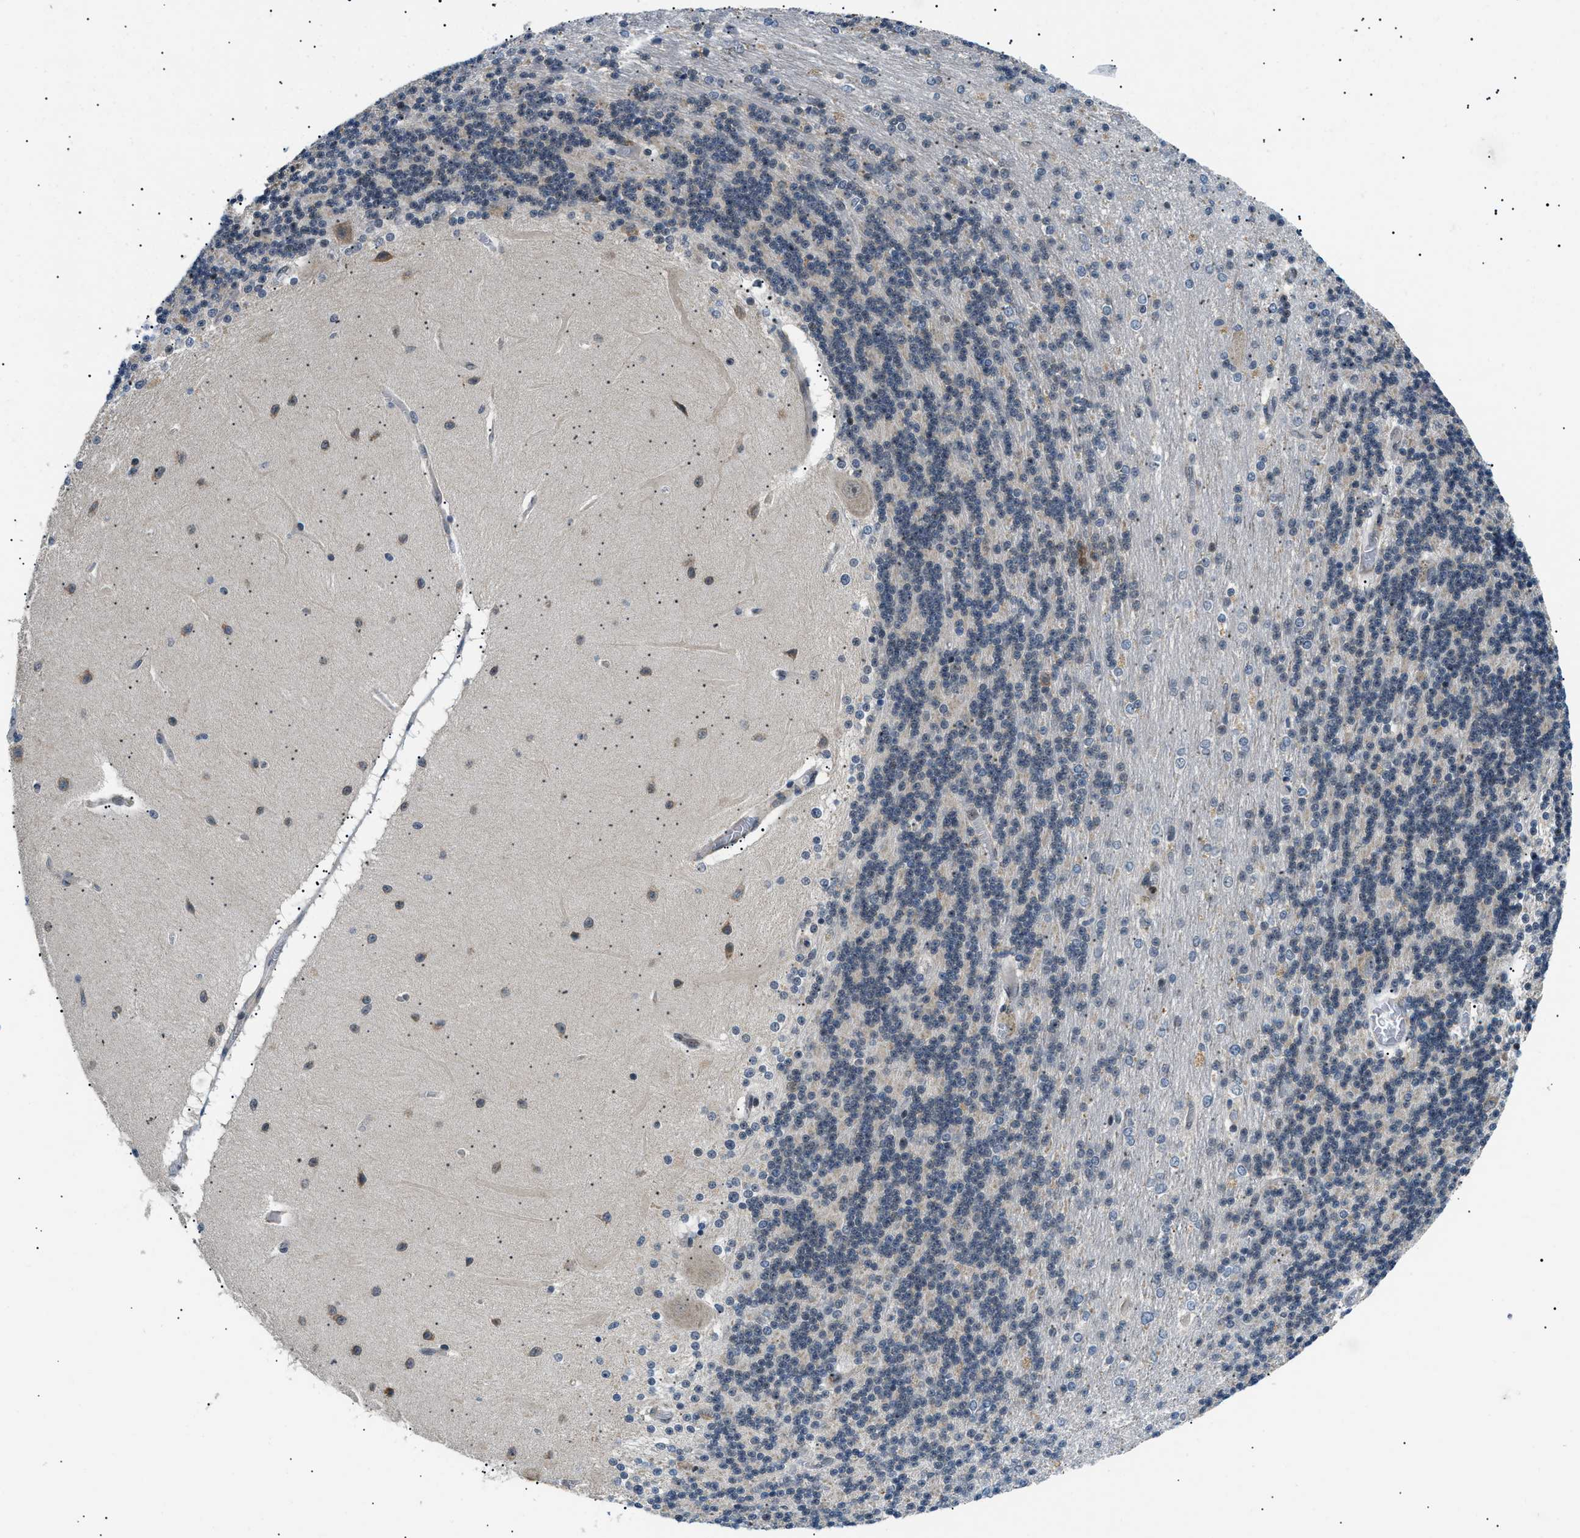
{"staining": {"intensity": "weak", "quantity": "25%-75%", "location": "nuclear"}, "tissue": "cerebellum", "cell_type": "Cells in granular layer", "image_type": "normal", "snomed": [{"axis": "morphology", "description": "Normal tissue, NOS"}, {"axis": "topography", "description": "Cerebellum"}], "caption": "This is an image of immunohistochemistry (IHC) staining of benign cerebellum, which shows weak staining in the nuclear of cells in granular layer.", "gene": "CWC25", "patient": {"sex": "female", "age": 54}}